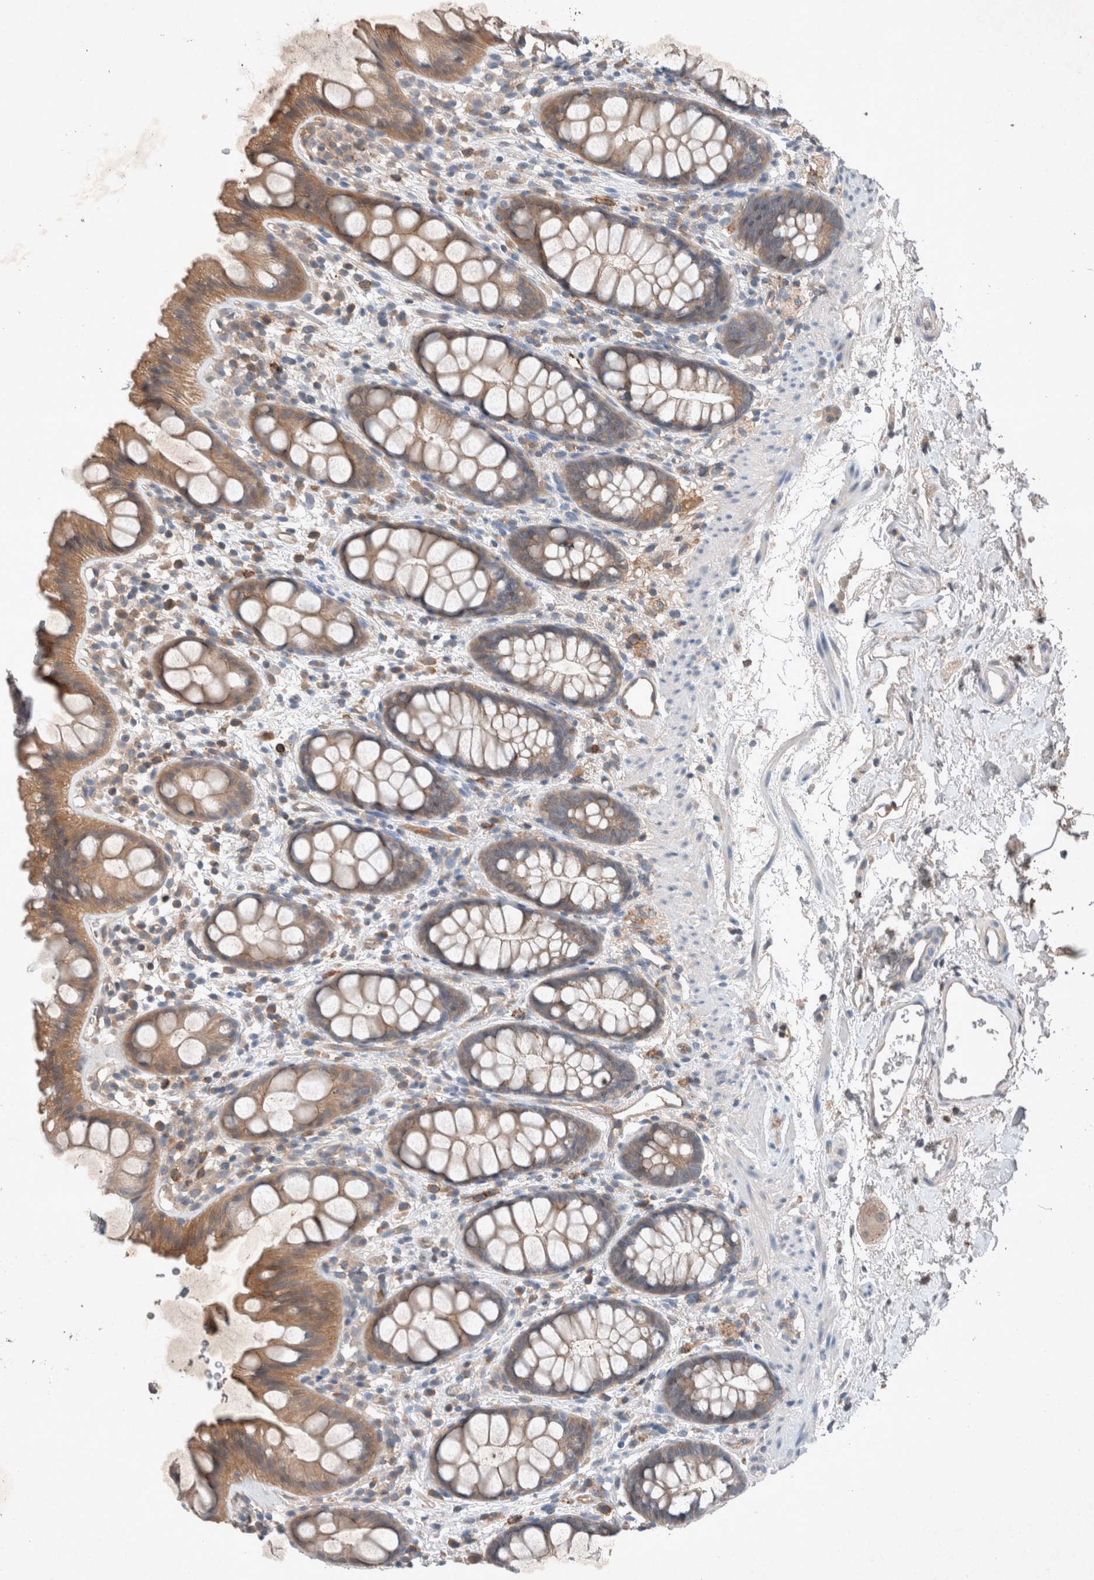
{"staining": {"intensity": "moderate", "quantity": ">75%", "location": "cytoplasmic/membranous"}, "tissue": "rectum", "cell_type": "Glandular cells", "image_type": "normal", "snomed": [{"axis": "morphology", "description": "Normal tissue, NOS"}, {"axis": "topography", "description": "Rectum"}], "caption": "Normal rectum demonstrates moderate cytoplasmic/membranous expression in approximately >75% of glandular cells, visualized by immunohistochemistry. (Stains: DAB (3,3'-diaminobenzidine) in brown, nuclei in blue, Microscopy: brightfield microscopy at high magnification).", "gene": "UGCG", "patient": {"sex": "female", "age": 65}}